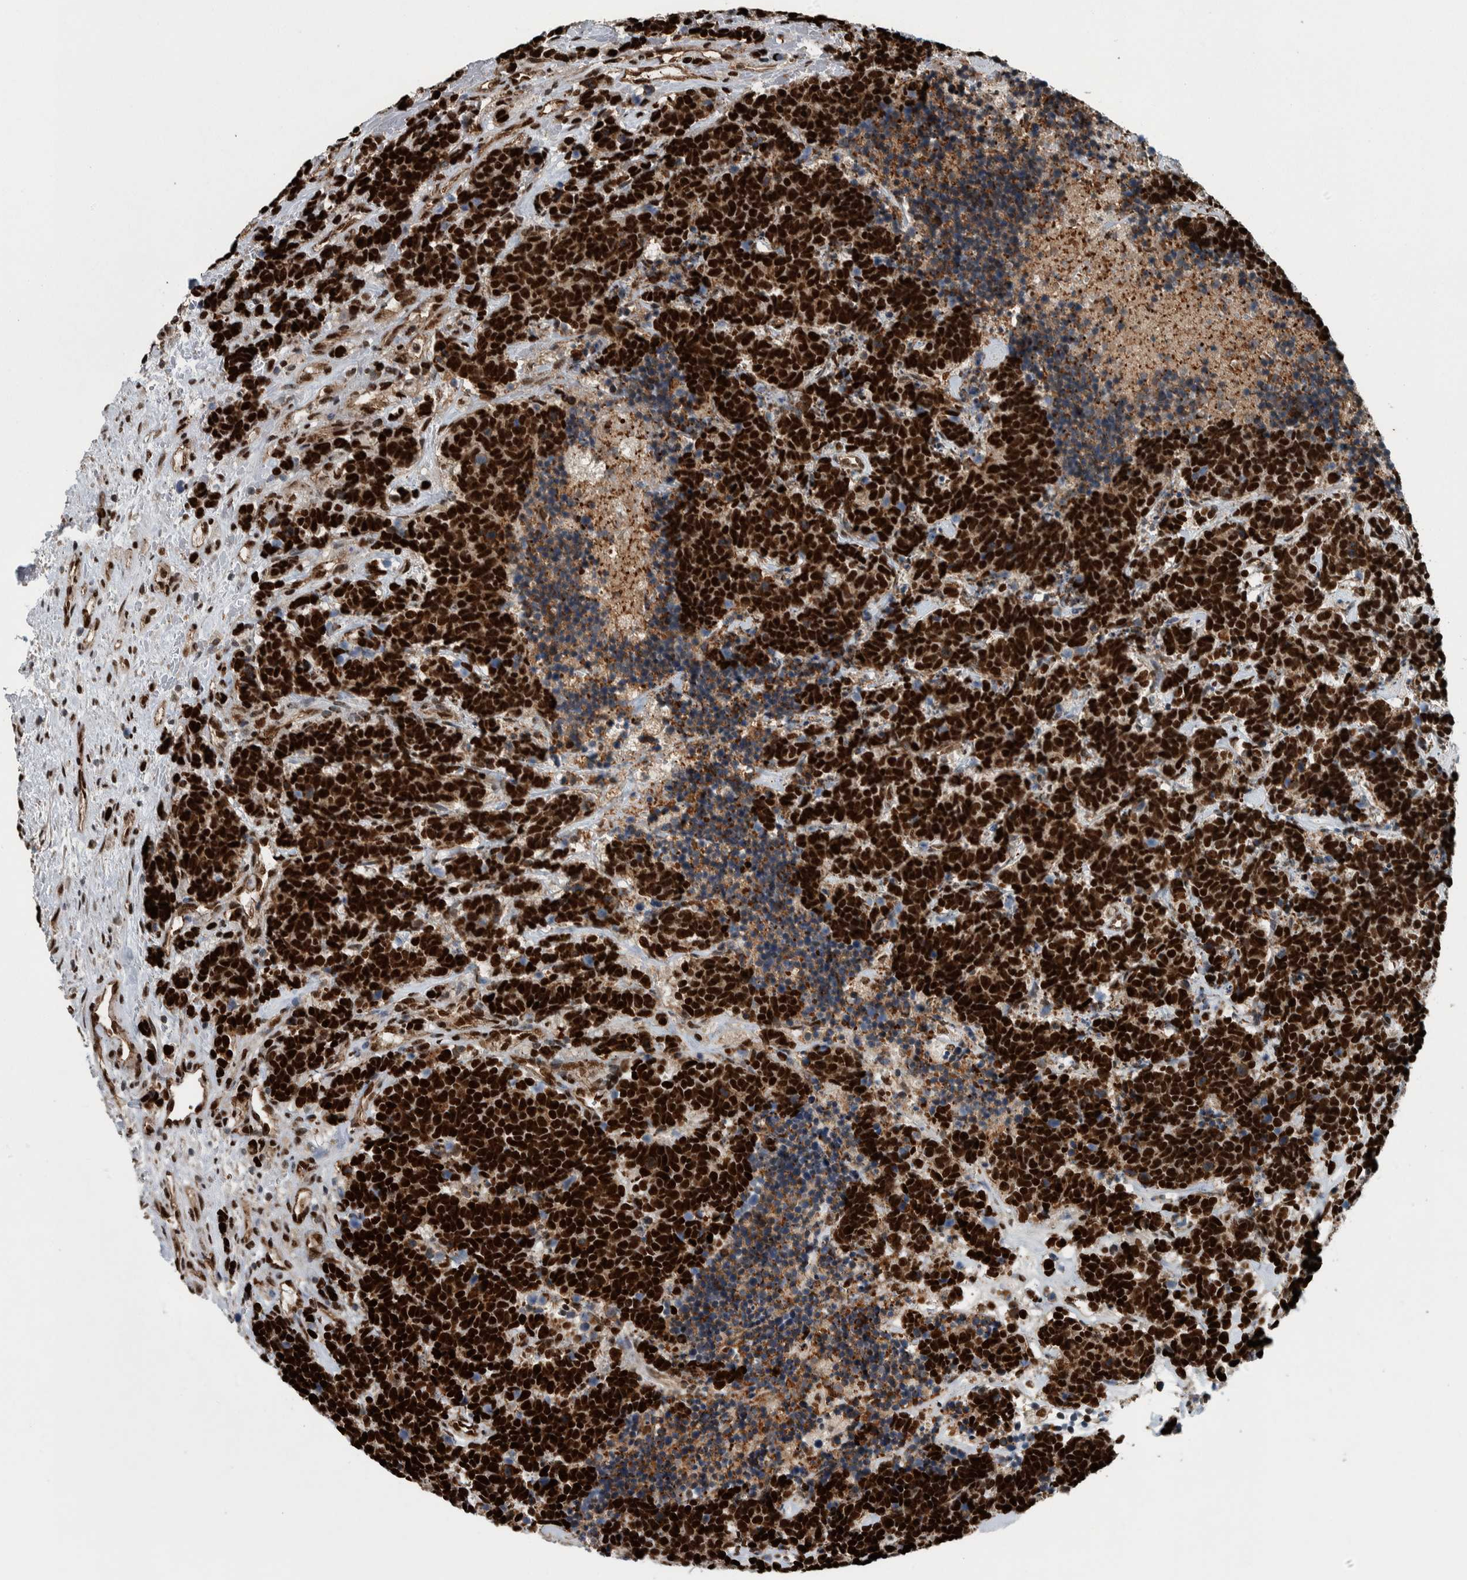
{"staining": {"intensity": "strong", "quantity": ">75%", "location": "nuclear"}, "tissue": "carcinoid", "cell_type": "Tumor cells", "image_type": "cancer", "snomed": [{"axis": "morphology", "description": "Carcinoma, NOS"}, {"axis": "morphology", "description": "Carcinoid, malignant, NOS"}, {"axis": "topography", "description": "Urinary bladder"}], "caption": "Human carcinoid (malignant) stained with a protein marker shows strong staining in tumor cells.", "gene": "FAM135B", "patient": {"sex": "male", "age": 57}}